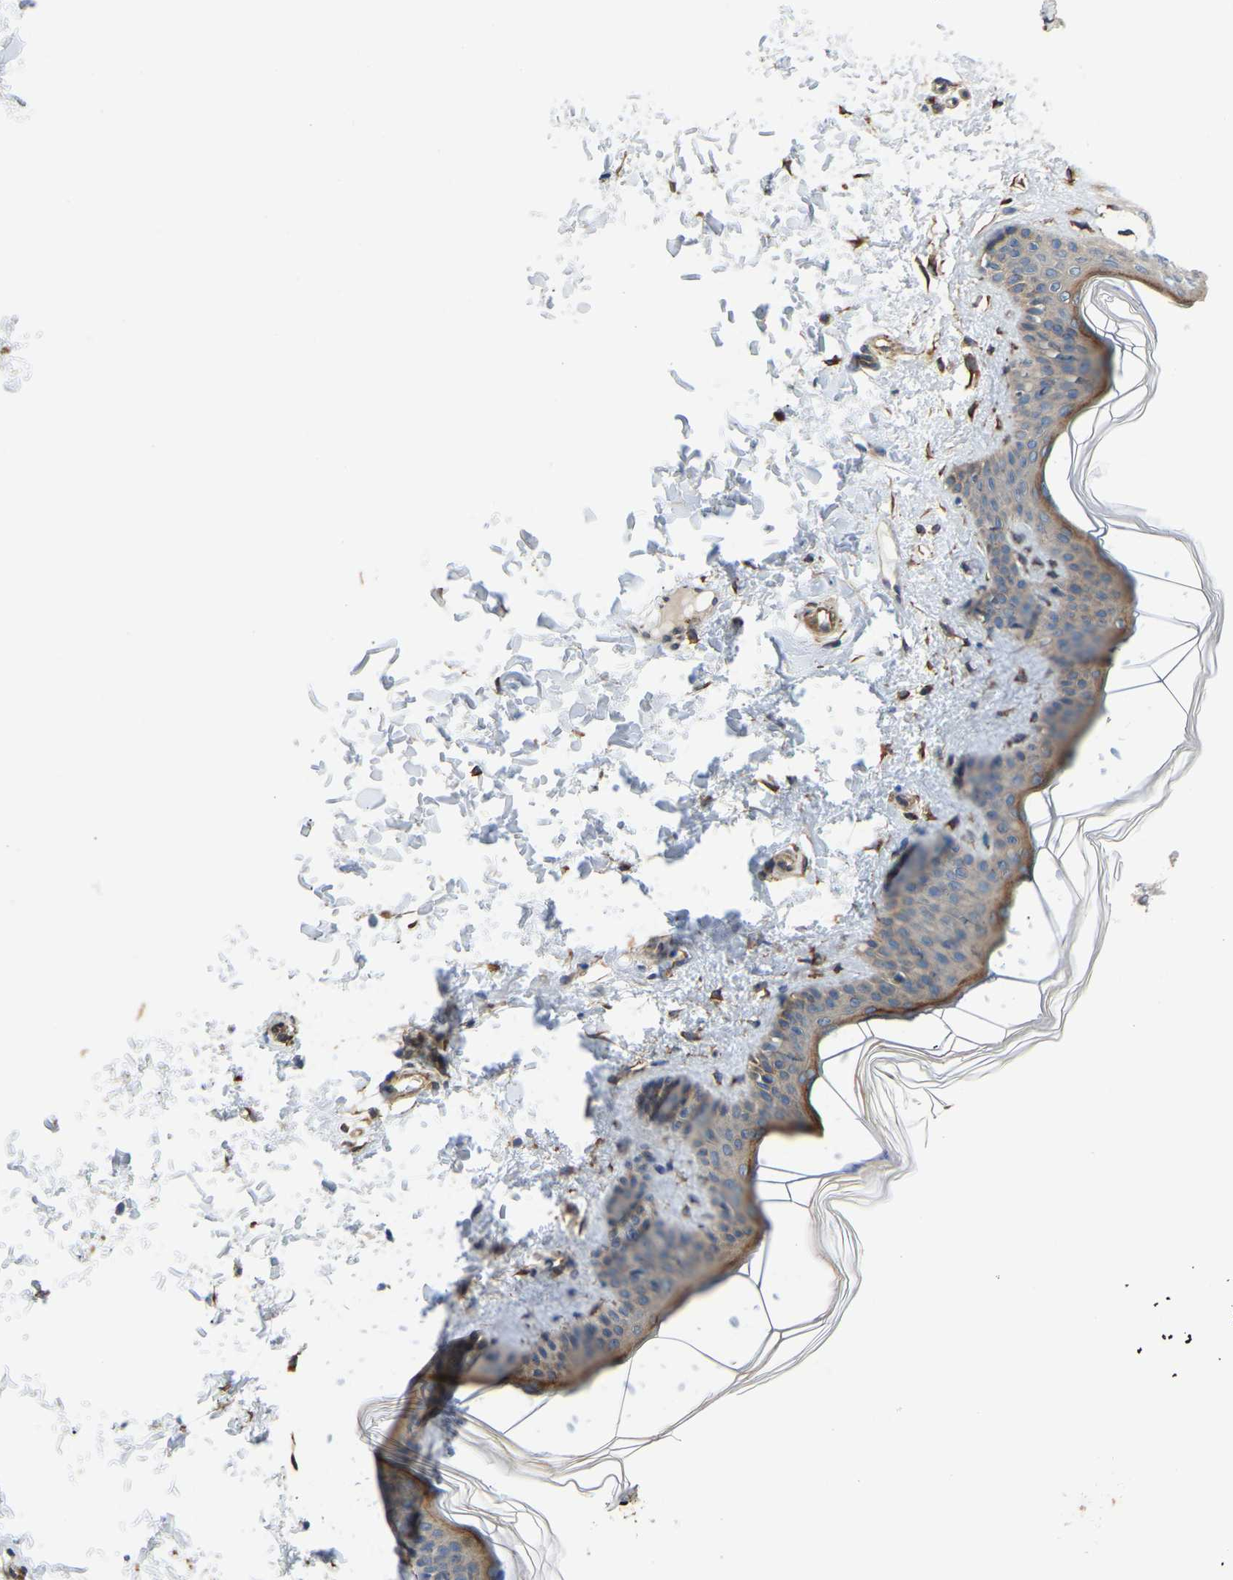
{"staining": {"intensity": "strong", "quantity": ">75%", "location": "cytoplasmic/membranous"}, "tissue": "skin", "cell_type": "Fibroblasts", "image_type": "normal", "snomed": [{"axis": "morphology", "description": "Normal tissue, NOS"}, {"axis": "topography", "description": "Skin"}], "caption": "IHC (DAB (3,3'-diaminobenzidine)) staining of benign skin demonstrates strong cytoplasmic/membranous protein positivity in about >75% of fibroblasts.", "gene": "ARL6IP5", "patient": {"sex": "female", "age": 17}}